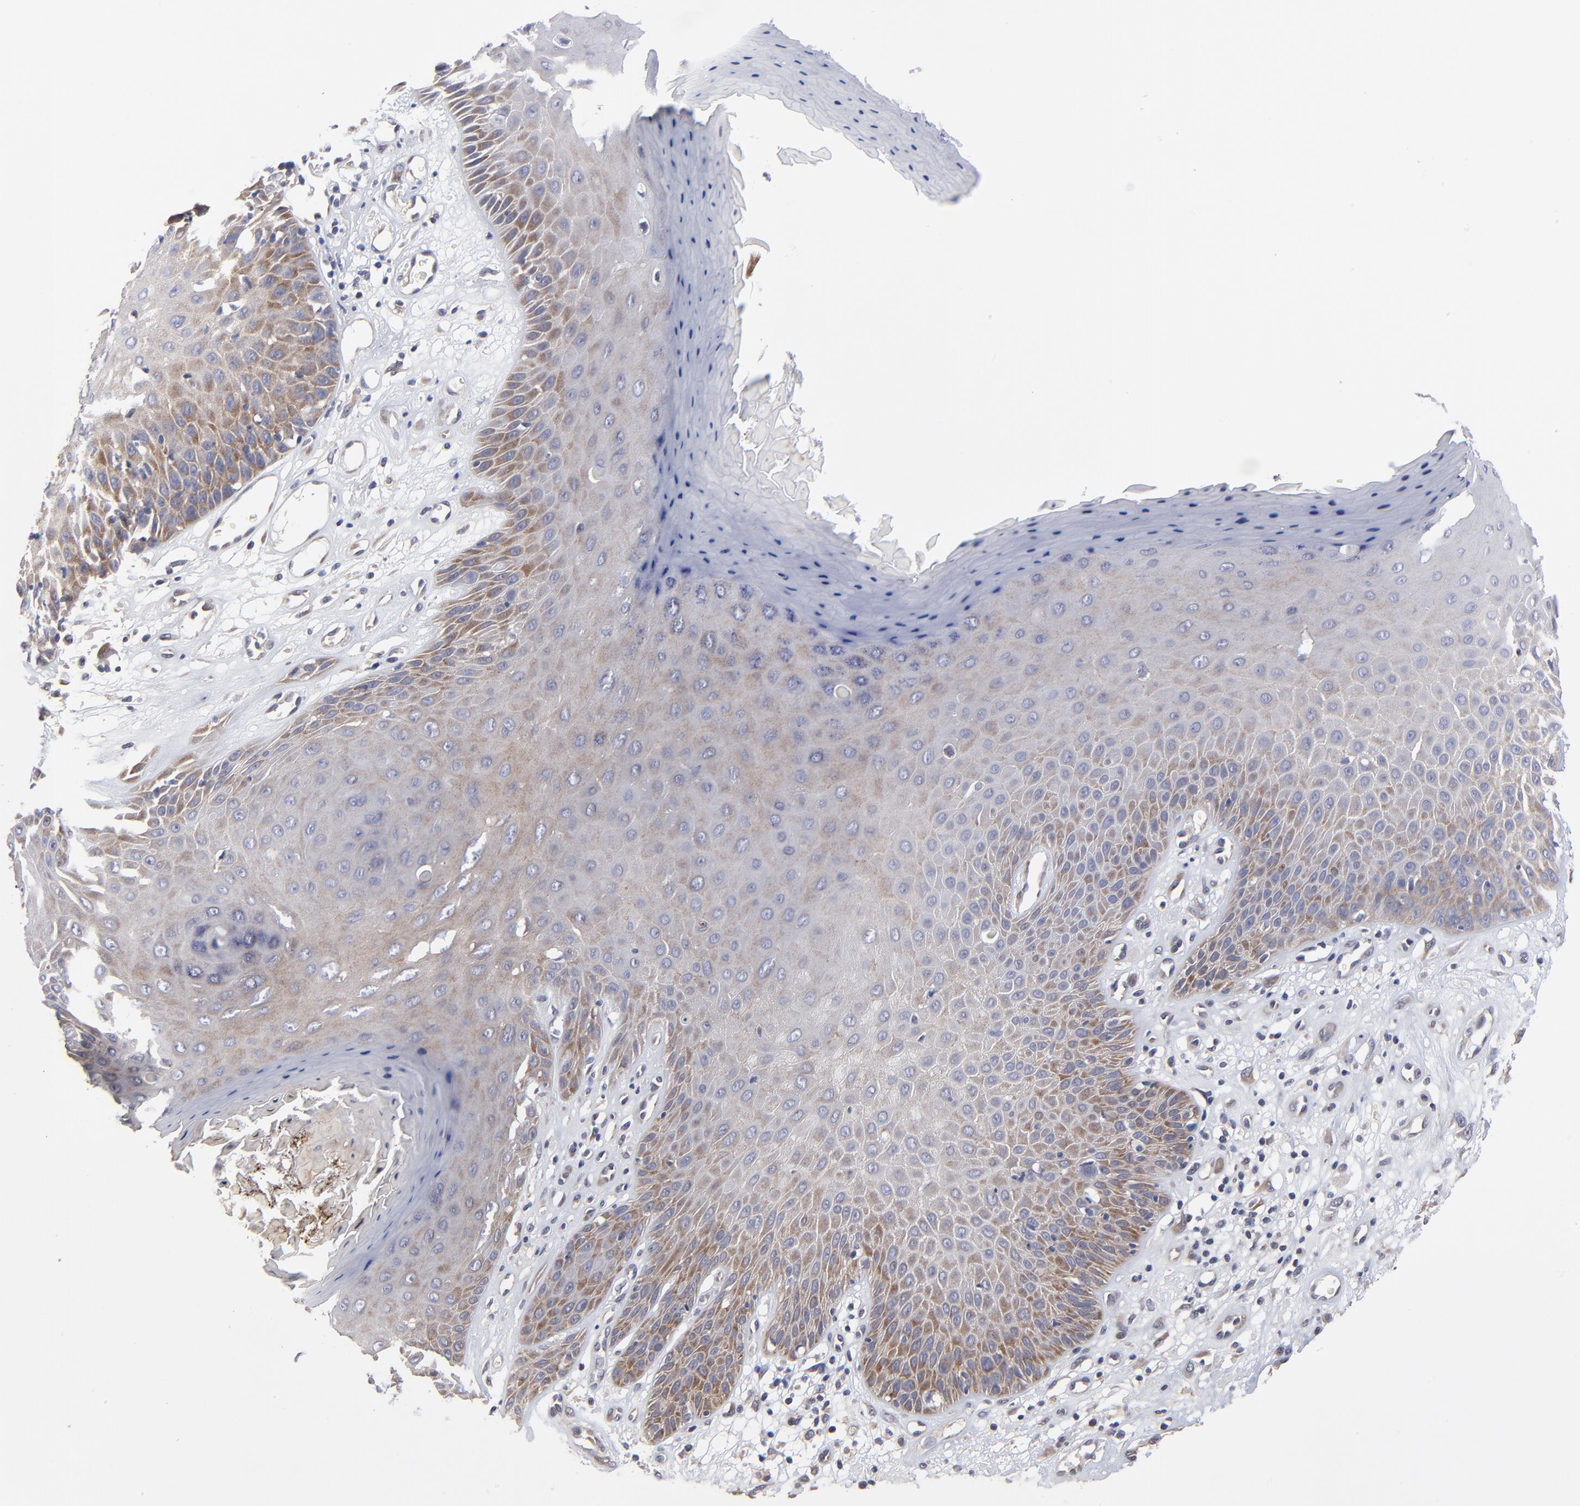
{"staining": {"intensity": "weak", "quantity": ">75%", "location": "cytoplasmic/membranous"}, "tissue": "skin cancer", "cell_type": "Tumor cells", "image_type": "cancer", "snomed": [{"axis": "morphology", "description": "Squamous cell carcinoma, NOS"}, {"axis": "topography", "description": "Skin"}], "caption": "The histopathology image reveals immunohistochemical staining of skin cancer (squamous cell carcinoma). There is weak cytoplasmic/membranous positivity is present in approximately >75% of tumor cells.", "gene": "ZNF157", "patient": {"sex": "male", "age": 65}}